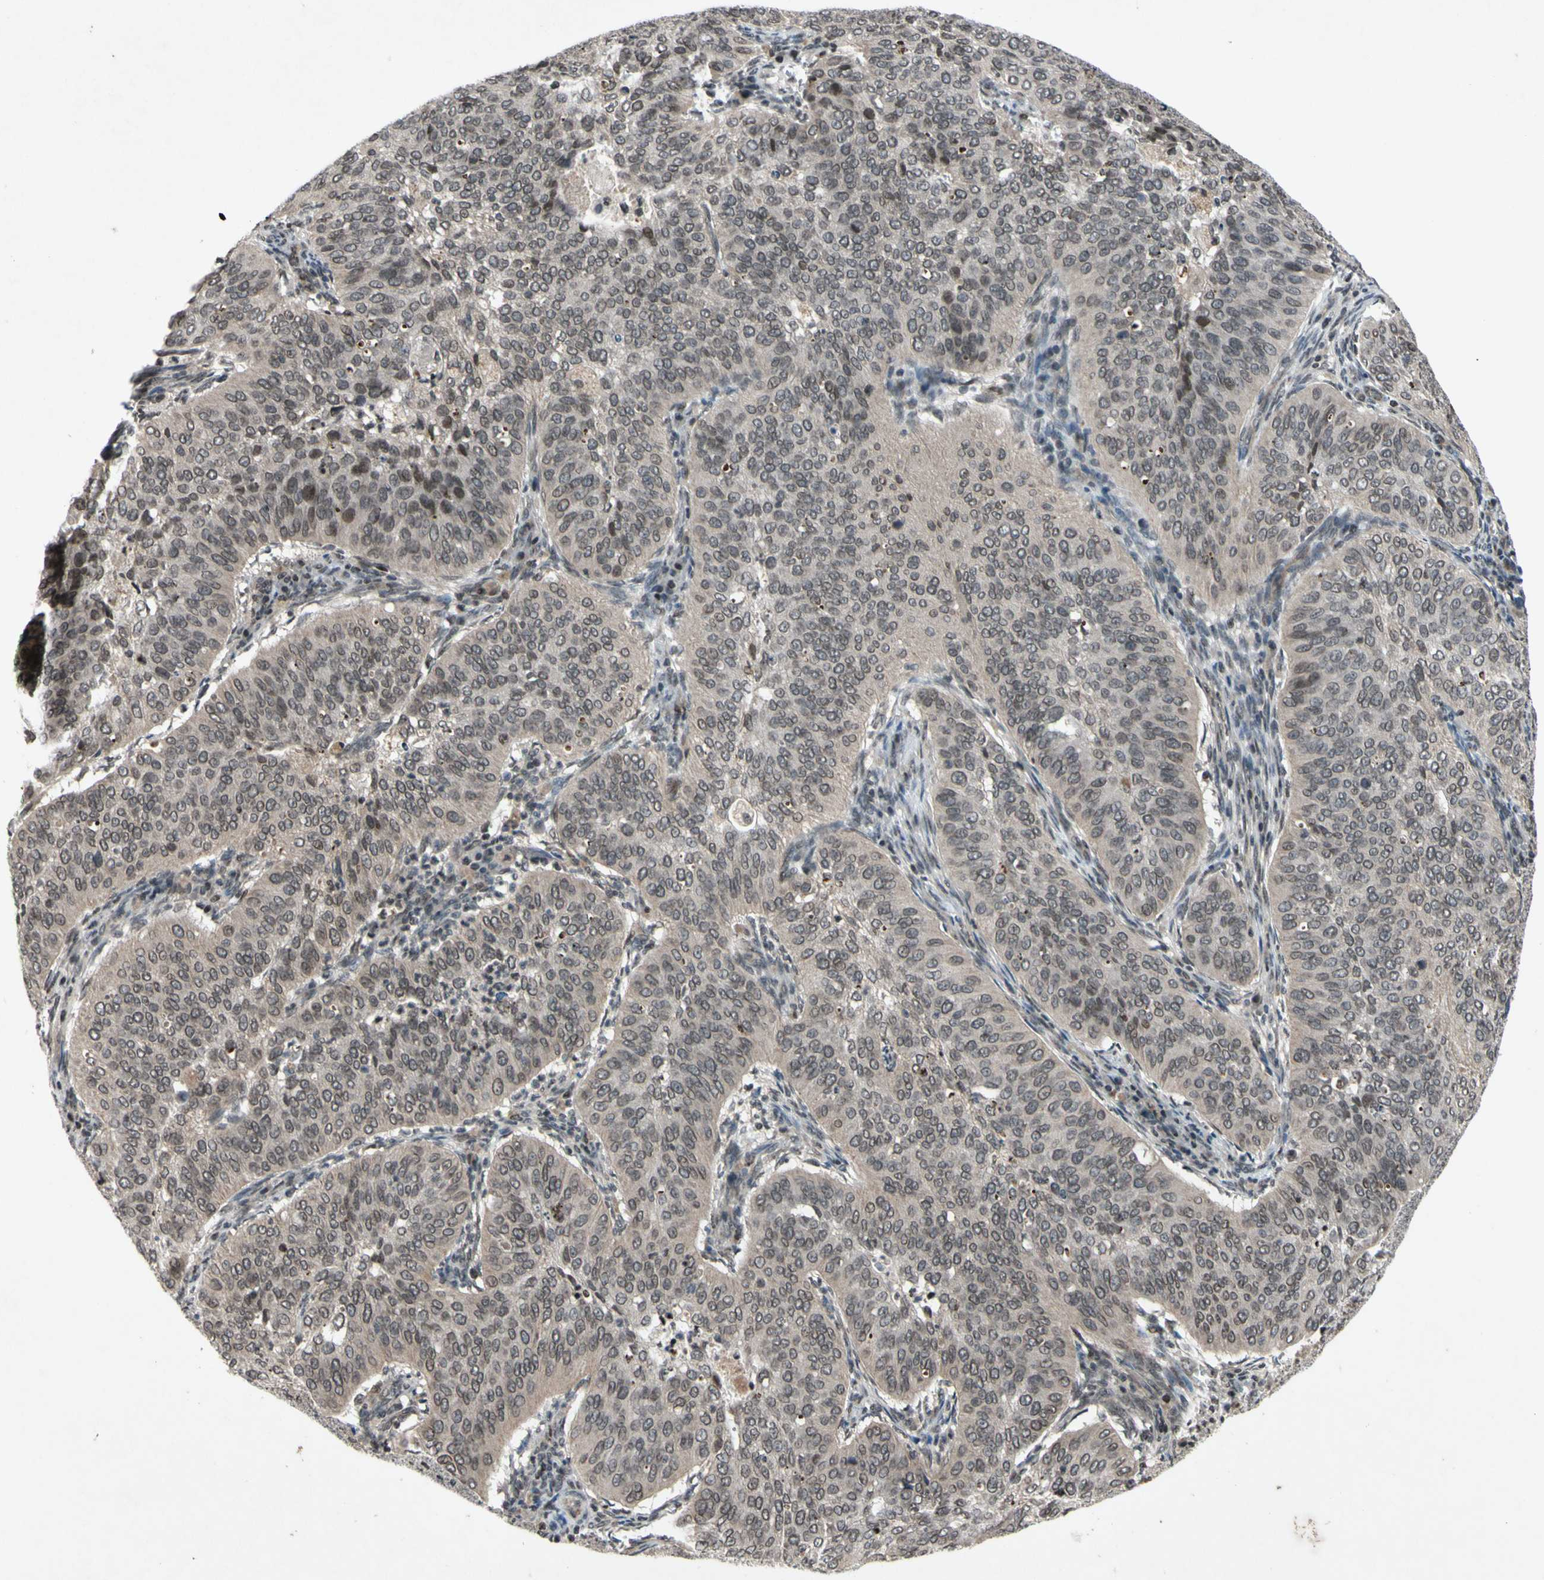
{"staining": {"intensity": "weak", "quantity": ">75%", "location": "cytoplasmic/membranous,nuclear"}, "tissue": "cervical cancer", "cell_type": "Tumor cells", "image_type": "cancer", "snomed": [{"axis": "morphology", "description": "Normal tissue, NOS"}, {"axis": "morphology", "description": "Squamous cell carcinoma, NOS"}, {"axis": "topography", "description": "Cervix"}], "caption": "A micrograph of cervical squamous cell carcinoma stained for a protein displays weak cytoplasmic/membranous and nuclear brown staining in tumor cells.", "gene": "XPO1", "patient": {"sex": "female", "age": 39}}